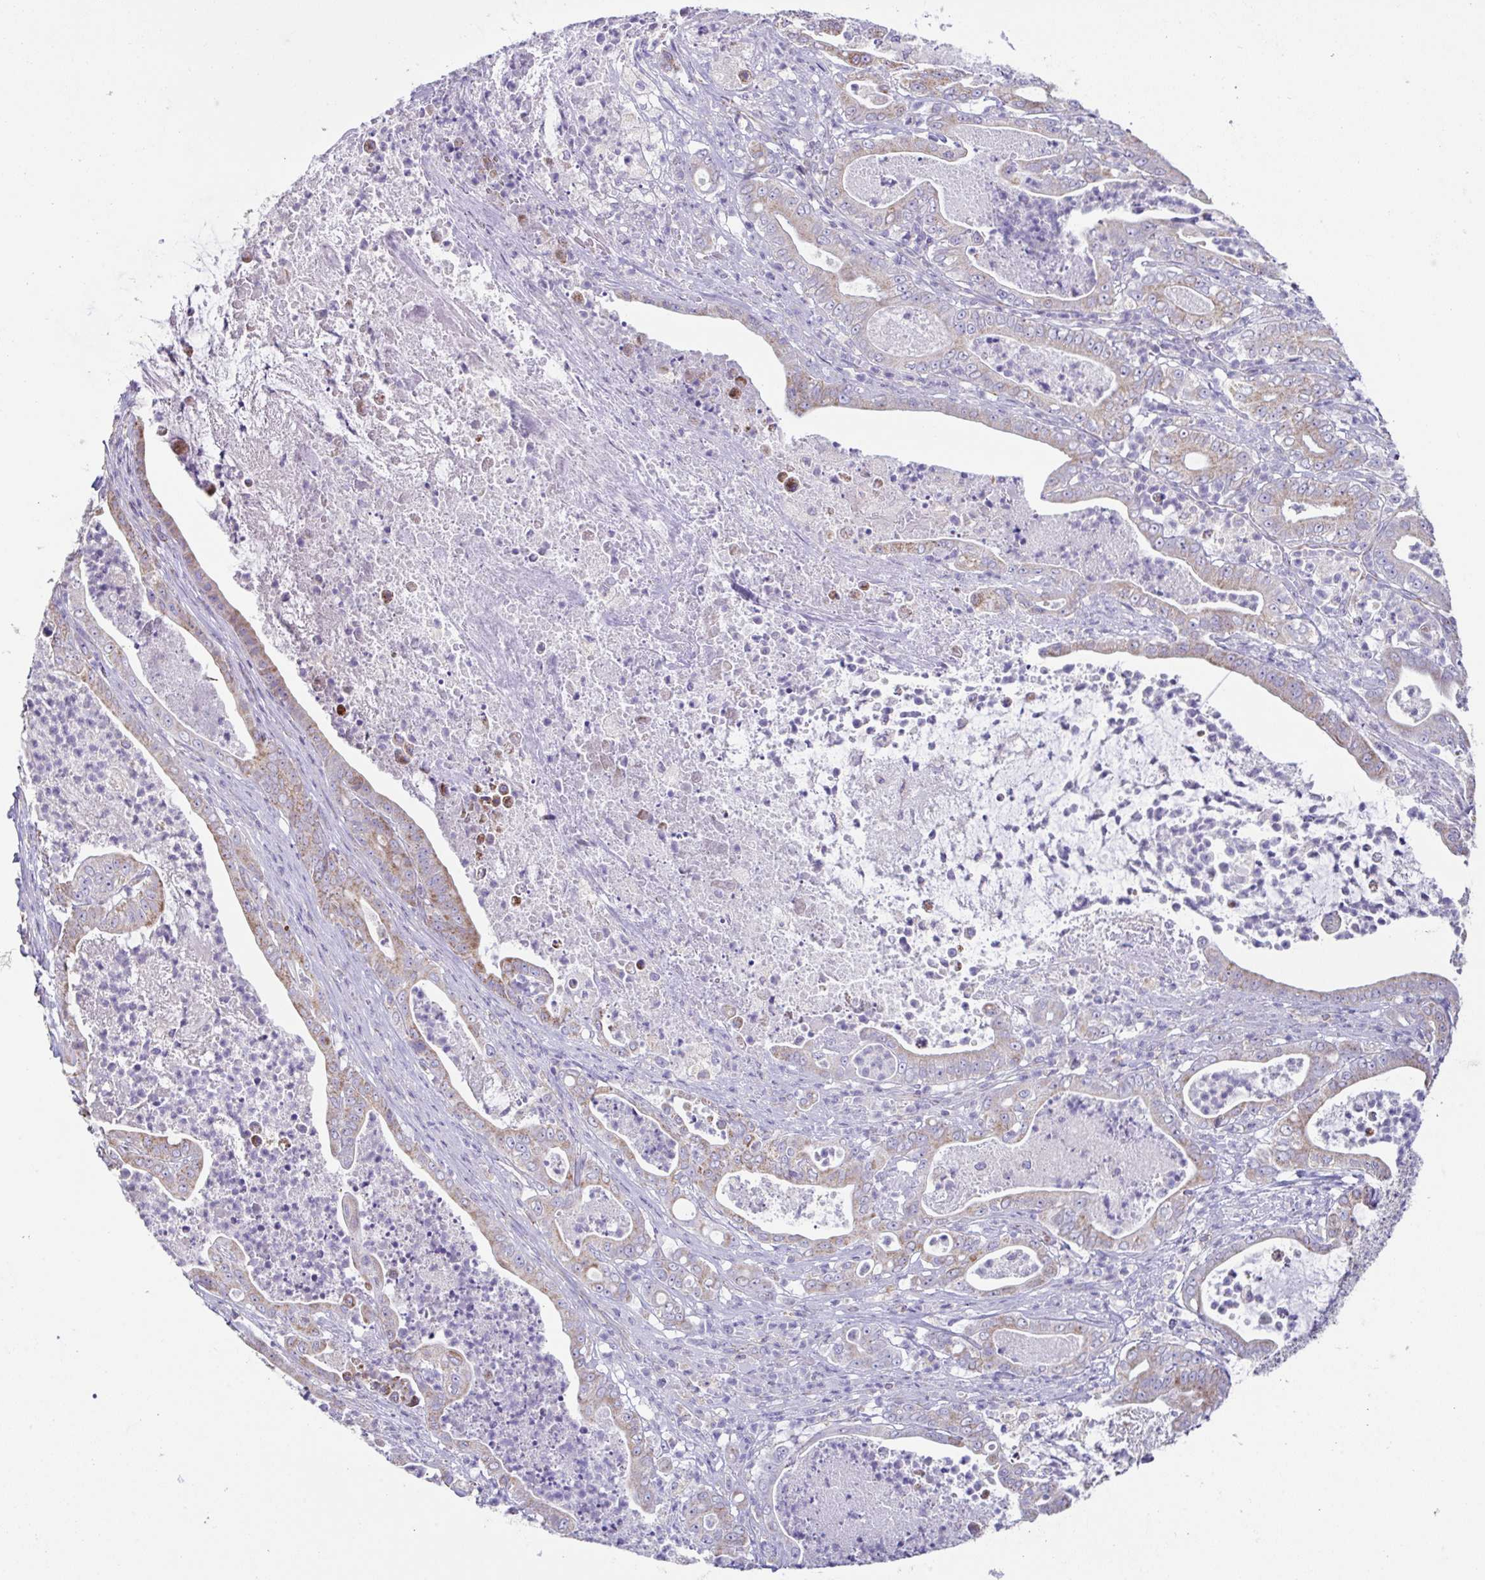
{"staining": {"intensity": "moderate", "quantity": ">75%", "location": "cytoplasmic/membranous"}, "tissue": "pancreatic cancer", "cell_type": "Tumor cells", "image_type": "cancer", "snomed": [{"axis": "morphology", "description": "Adenocarcinoma, NOS"}, {"axis": "topography", "description": "Pancreas"}], "caption": "Immunohistochemistry (DAB) staining of human adenocarcinoma (pancreatic) demonstrates moderate cytoplasmic/membranous protein positivity in approximately >75% of tumor cells.", "gene": "DOK7", "patient": {"sex": "male", "age": 71}}